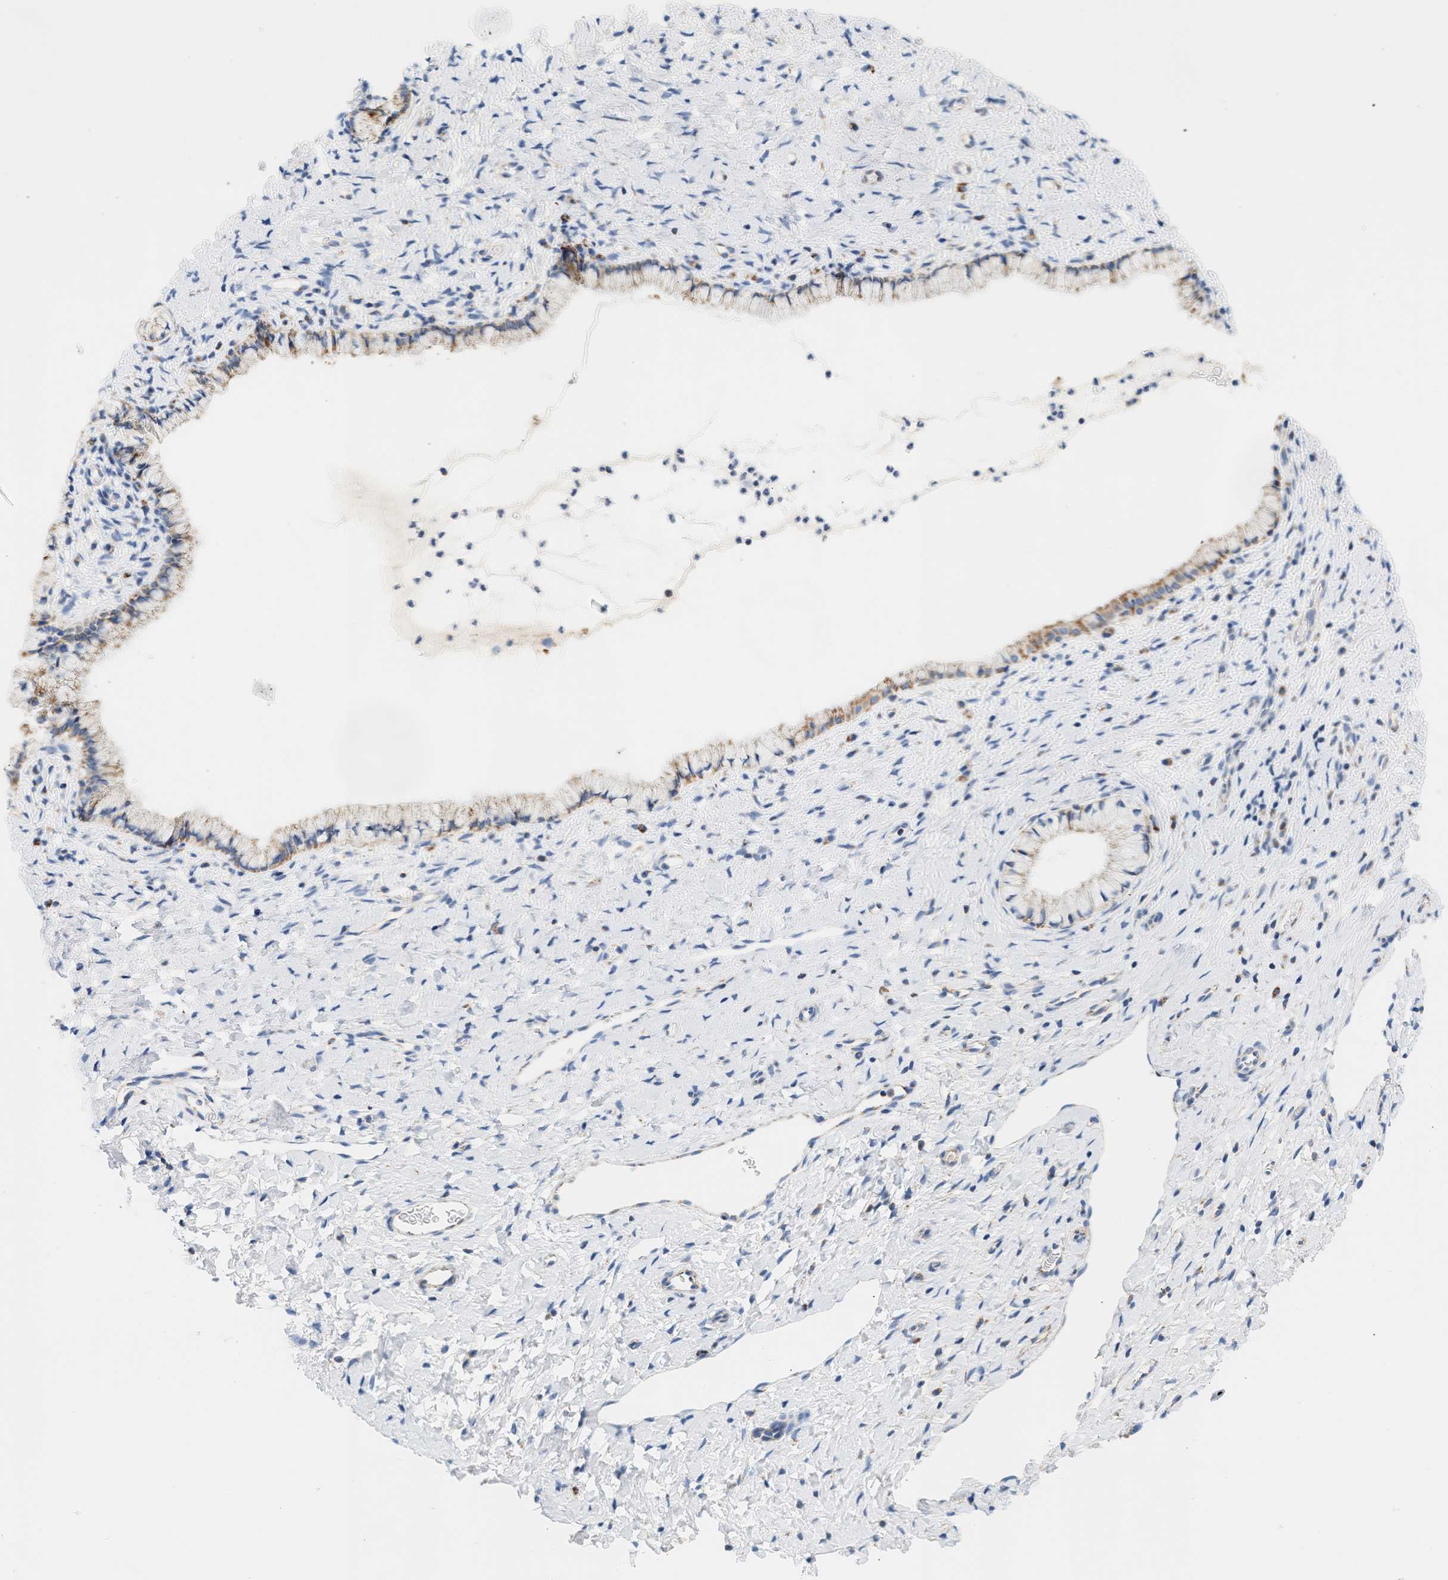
{"staining": {"intensity": "moderate", "quantity": ">75%", "location": "cytoplasmic/membranous"}, "tissue": "cervix", "cell_type": "Glandular cells", "image_type": "normal", "snomed": [{"axis": "morphology", "description": "Normal tissue, NOS"}, {"axis": "topography", "description": "Cervix"}], "caption": "Normal cervix exhibits moderate cytoplasmic/membranous positivity in about >75% of glandular cells (DAB IHC, brown staining for protein, blue staining for nuclei)..", "gene": "GRPEL2", "patient": {"sex": "female", "age": 72}}